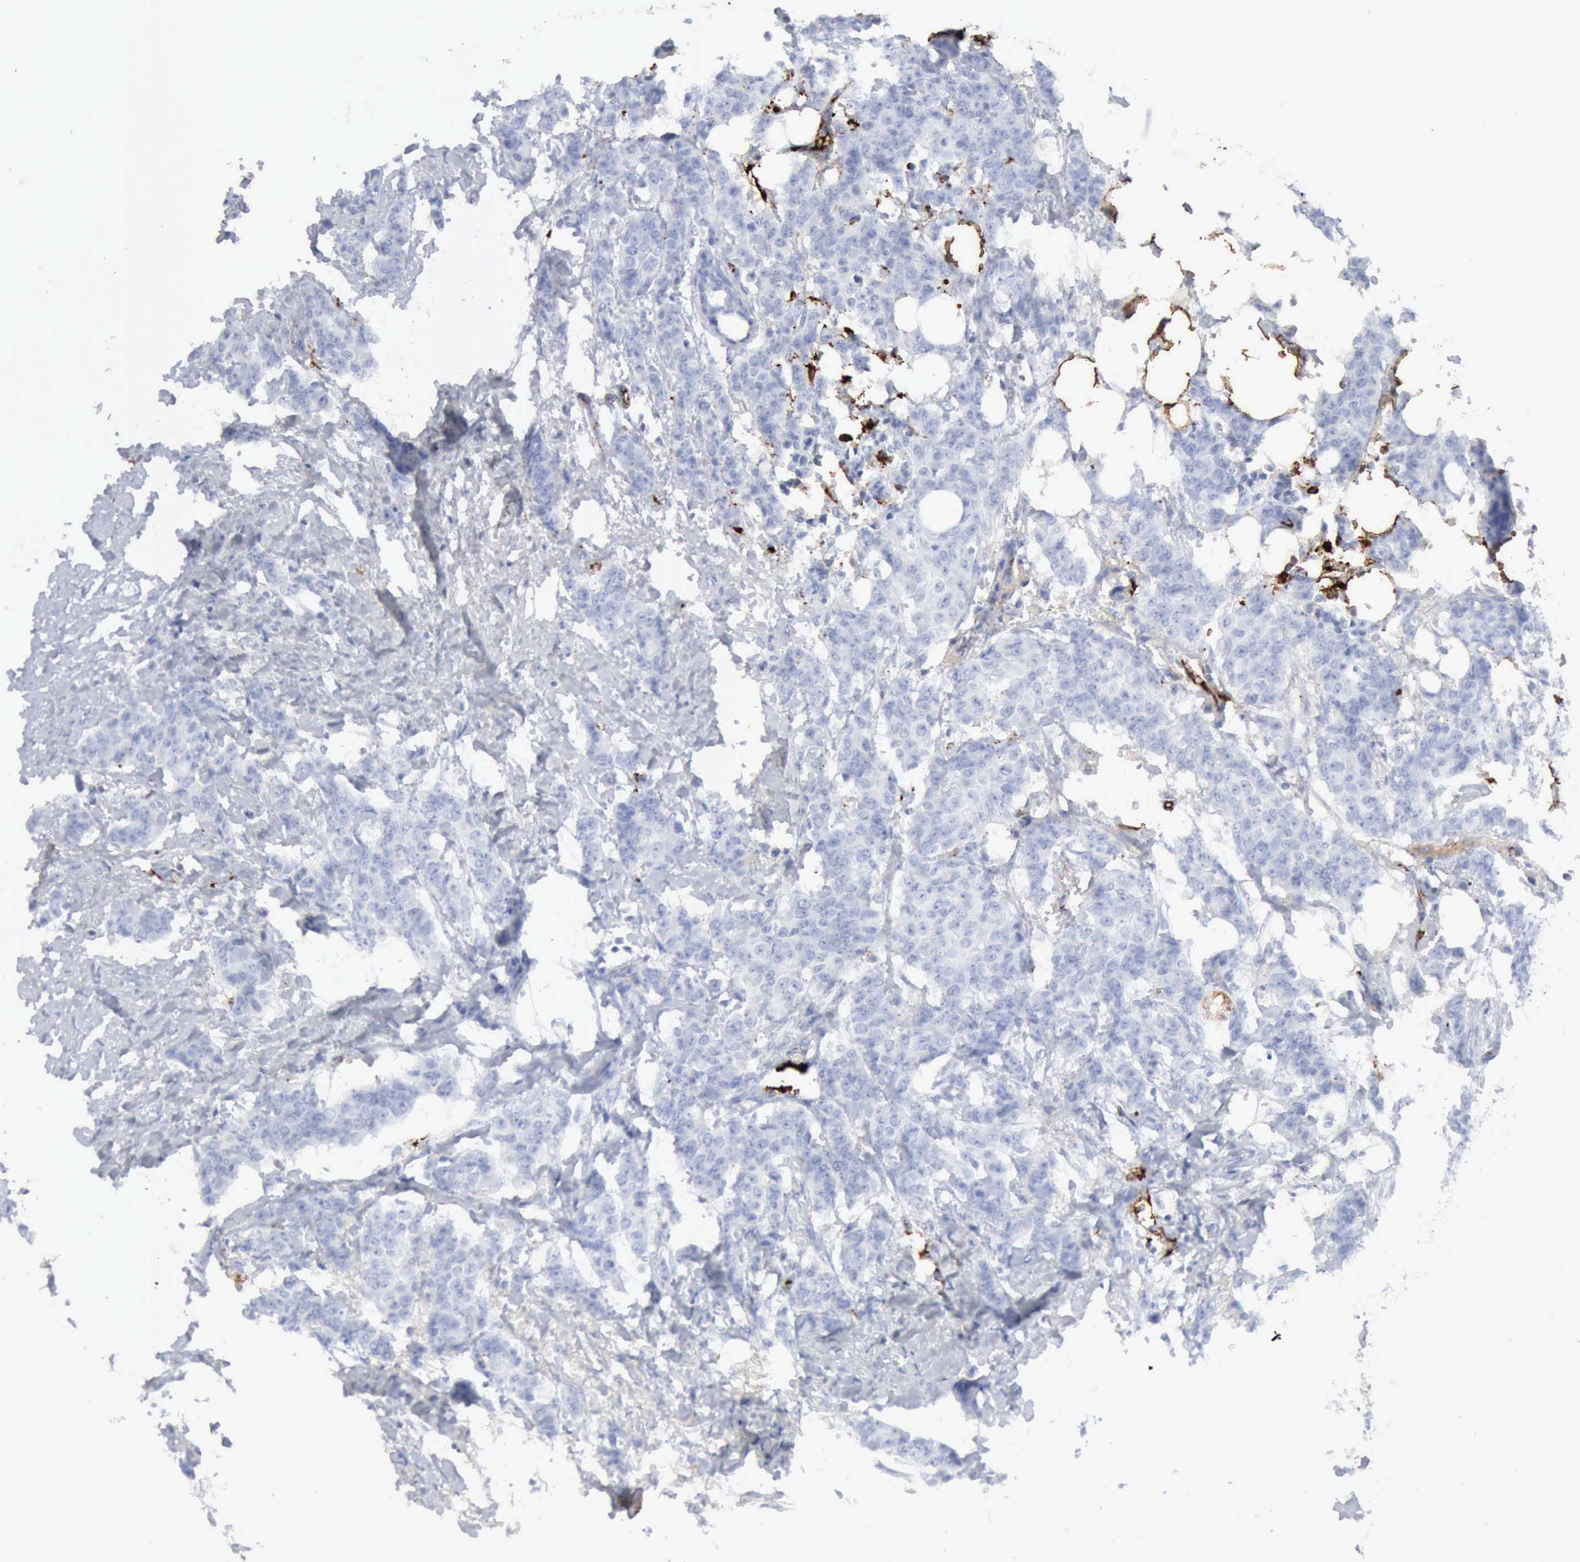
{"staining": {"intensity": "negative", "quantity": "none", "location": "none"}, "tissue": "breast cancer", "cell_type": "Tumor cells", "image_type": "cancer", "snomed": [{"axis": "morphology", "description": "Duct carcinoma"}, {"axis": "topography", "description": "Breast"}], "caption": "DAB (3,3'-diaminobenzidine) immunohistochemical staining of breast infiltrating ductal carcinoma demonstrates no significant positivity in tumor cells. The staining is performed using DAB brown chromogen with nuclei counter-stained in using hematoxylin.", "gene": "C4BPA", "patient": {"sex": "female", "age": 40}}